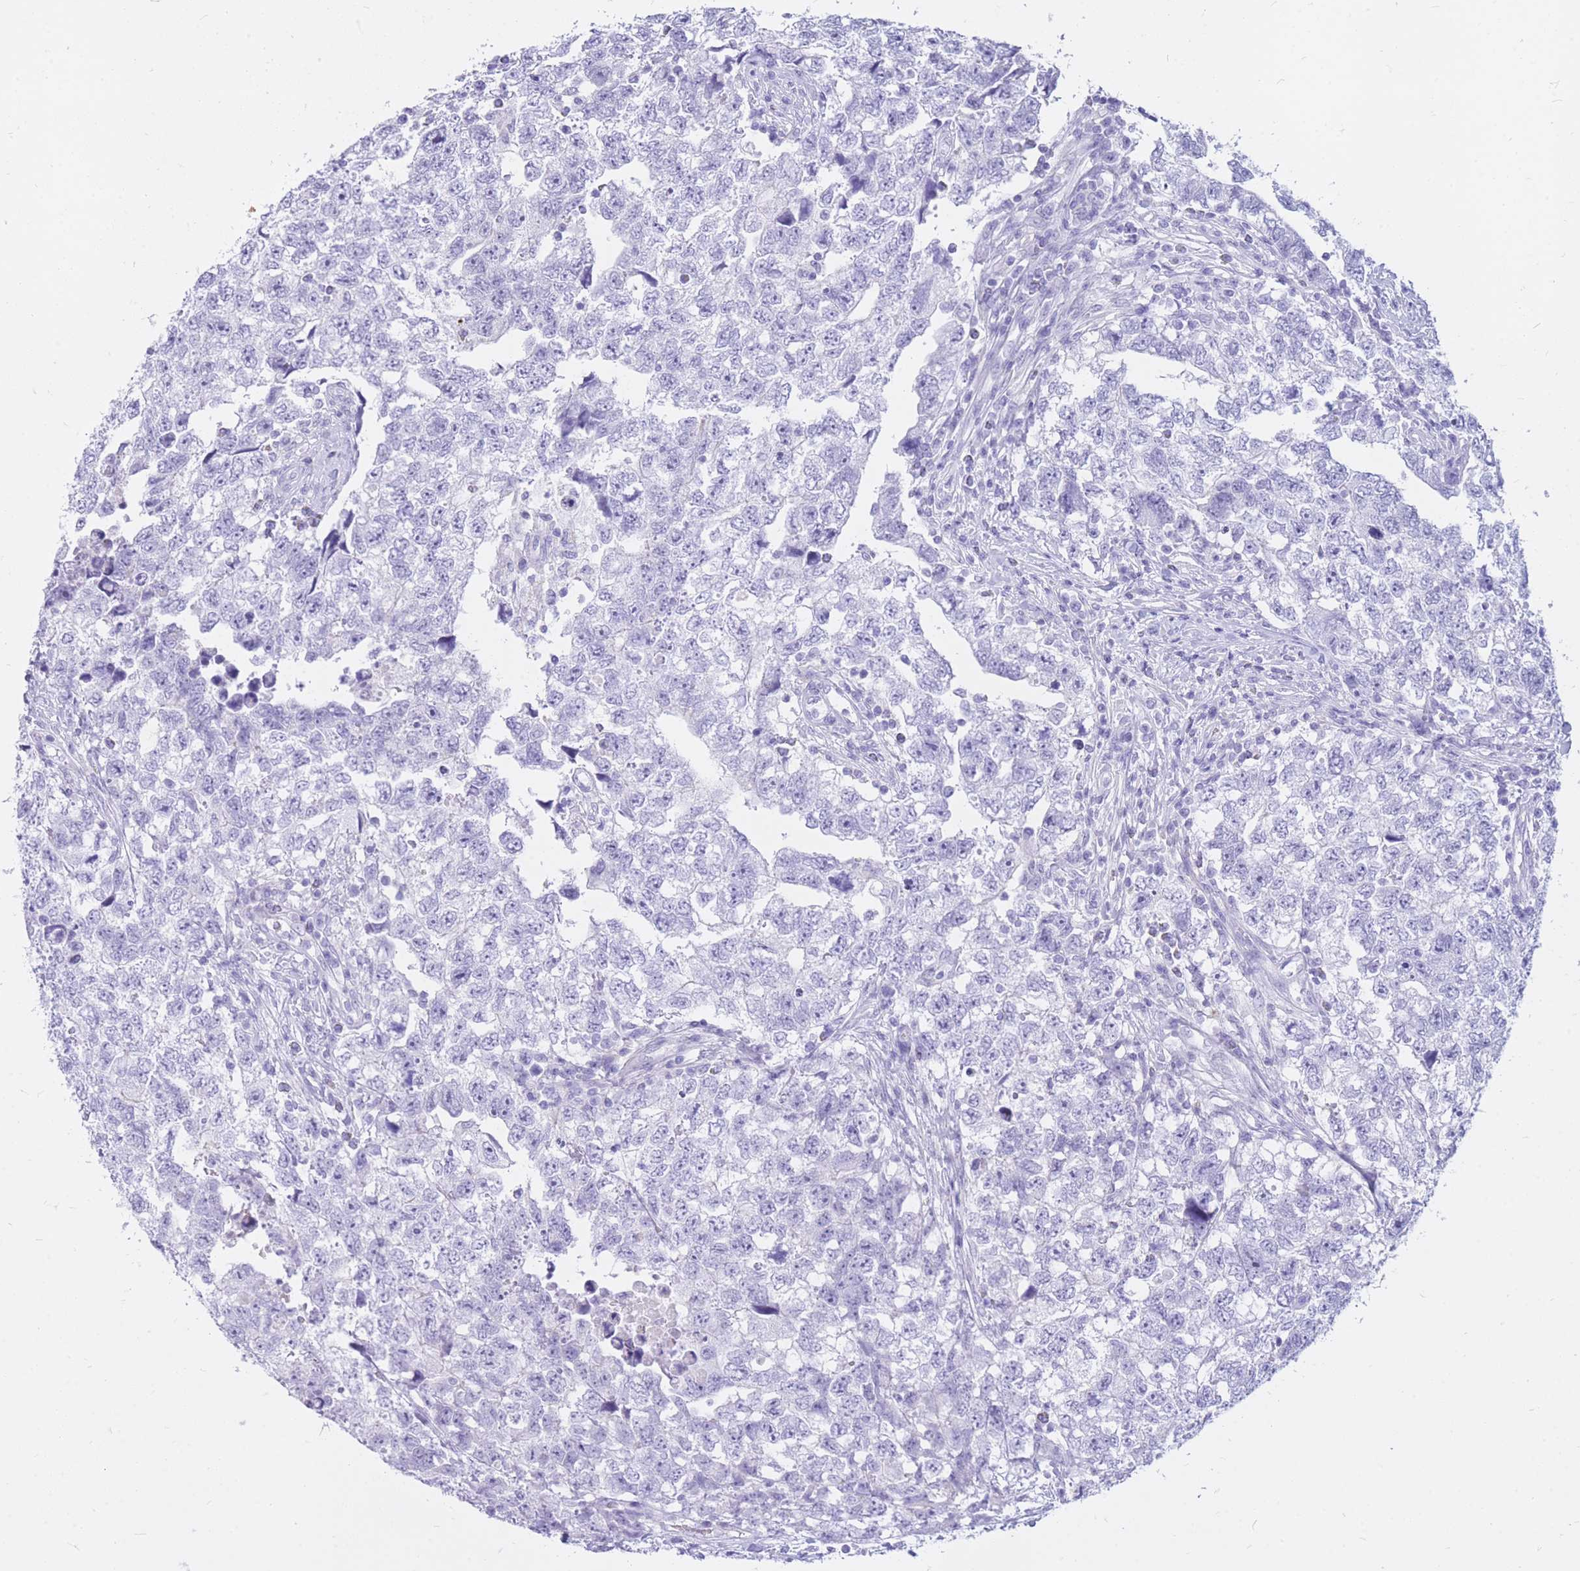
{"staining": {"intensity": "negative", "quantity": "none", "location": "none"}, "tissue": "testis cancer", "cell_type": "Tumor cells", "image_type": "cancer", "snomed": [{"axis": "morphology", "description": "Carcinoma, Embryonal, NOS"}, {"axis": "topography", "description": "Testis"}], "caption": "A photomicrograph of testis cancer (embryonal carcinoma) stained for a protein shows no brown staining in tumor cells.", "gene": "CYP21A2", "patient": {"sex": "male", "age": 22}}